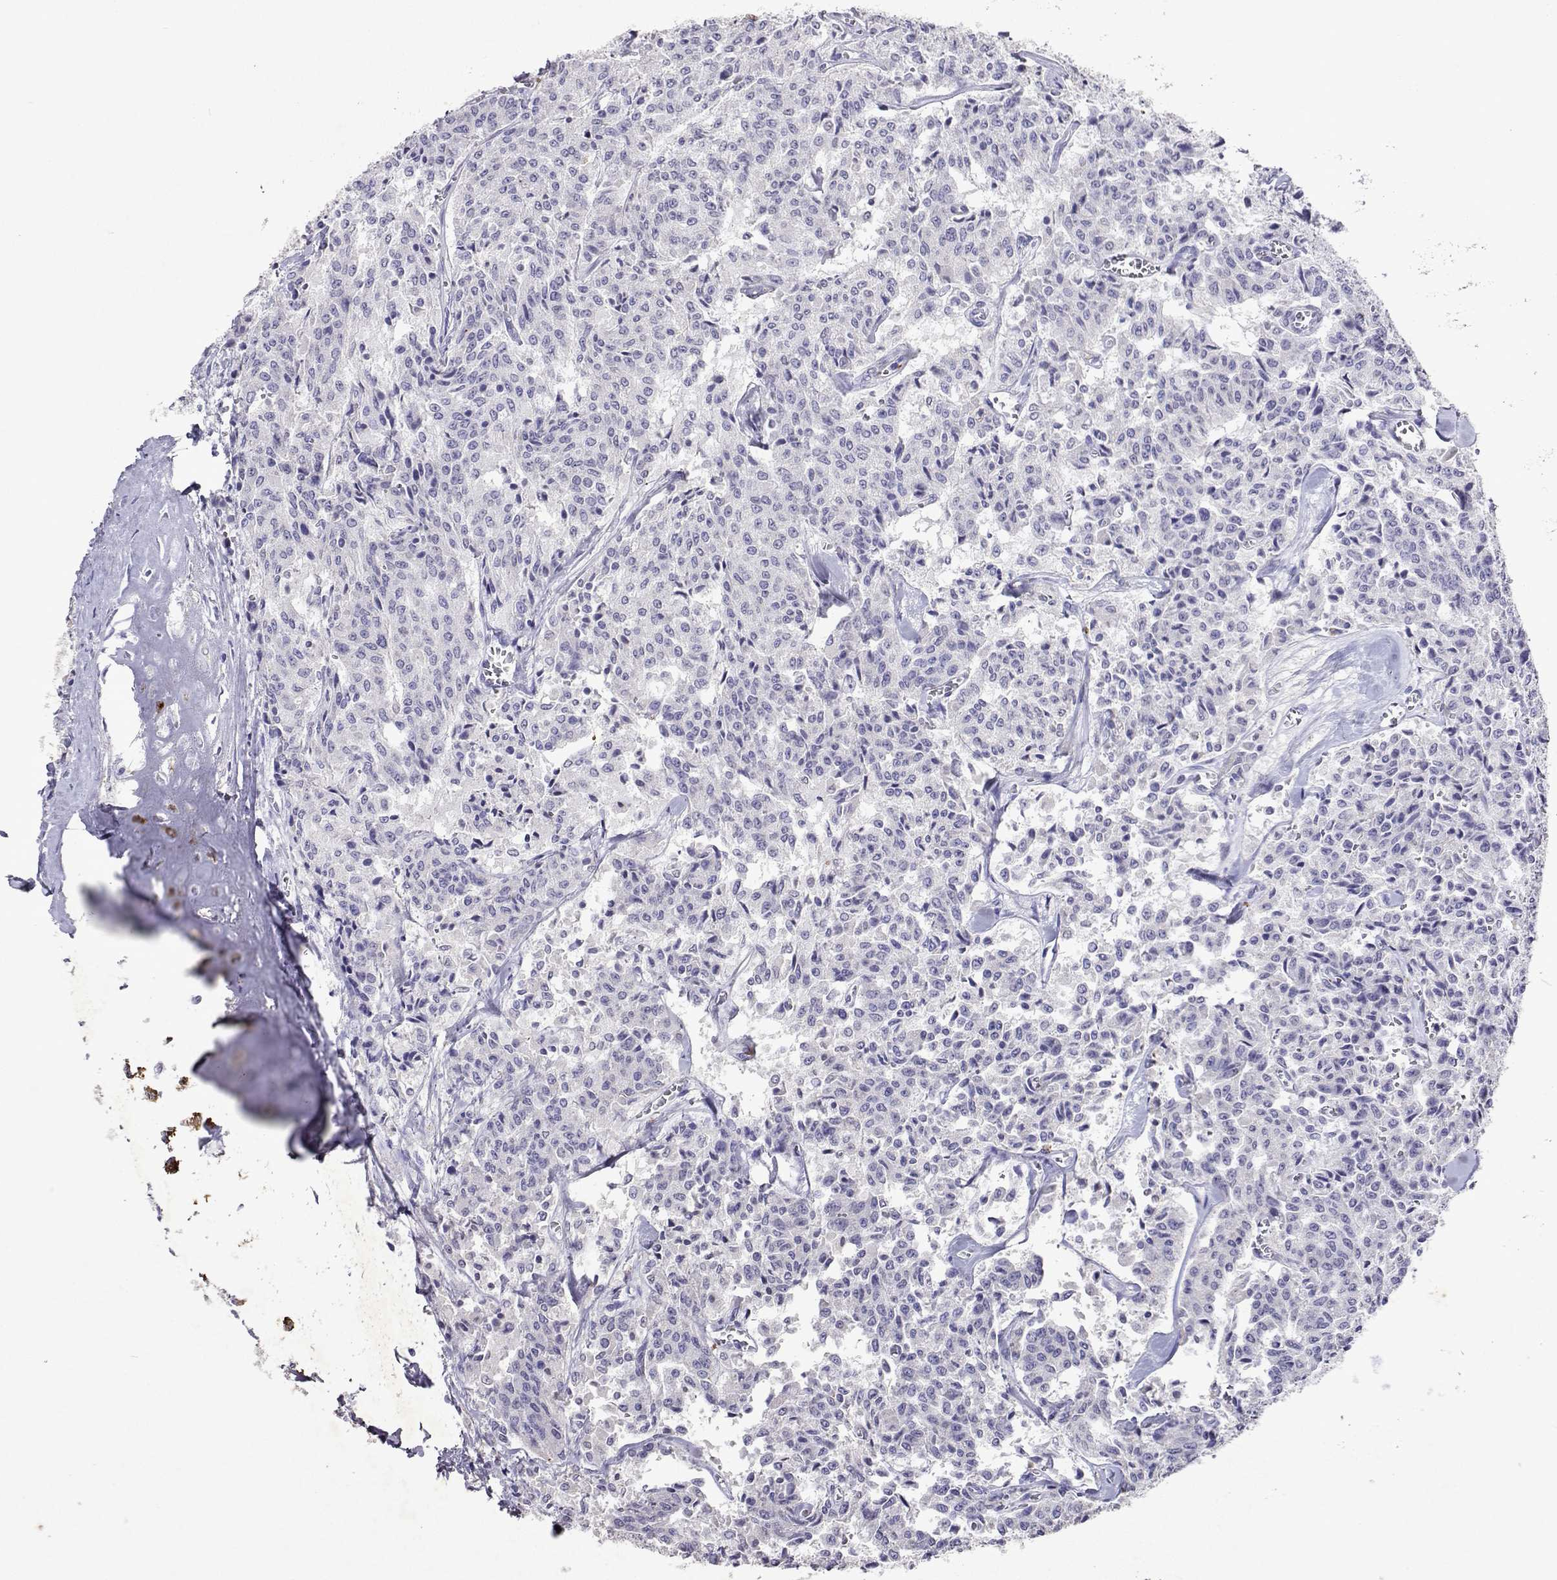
{"staining": {"intensity": "negative", "quantity": "none", "location": "none"}, "tissue": "carcinoid", "cell_type": "Tumor cells", "image_type": "cancer", "snomed": [{"axis": "morphology", "description": "Carcinoid, malignant, NOS"}, {"axis": "topography", "description": "Lung"}], "caption": "DAB (3,3'-diaminobenzidine) immunohistochemical staining of carcinoid exhibits no significant positivity in tumor cells.", "gene": "DUSP28", "patient": {"sex": "male", "age": 71}}